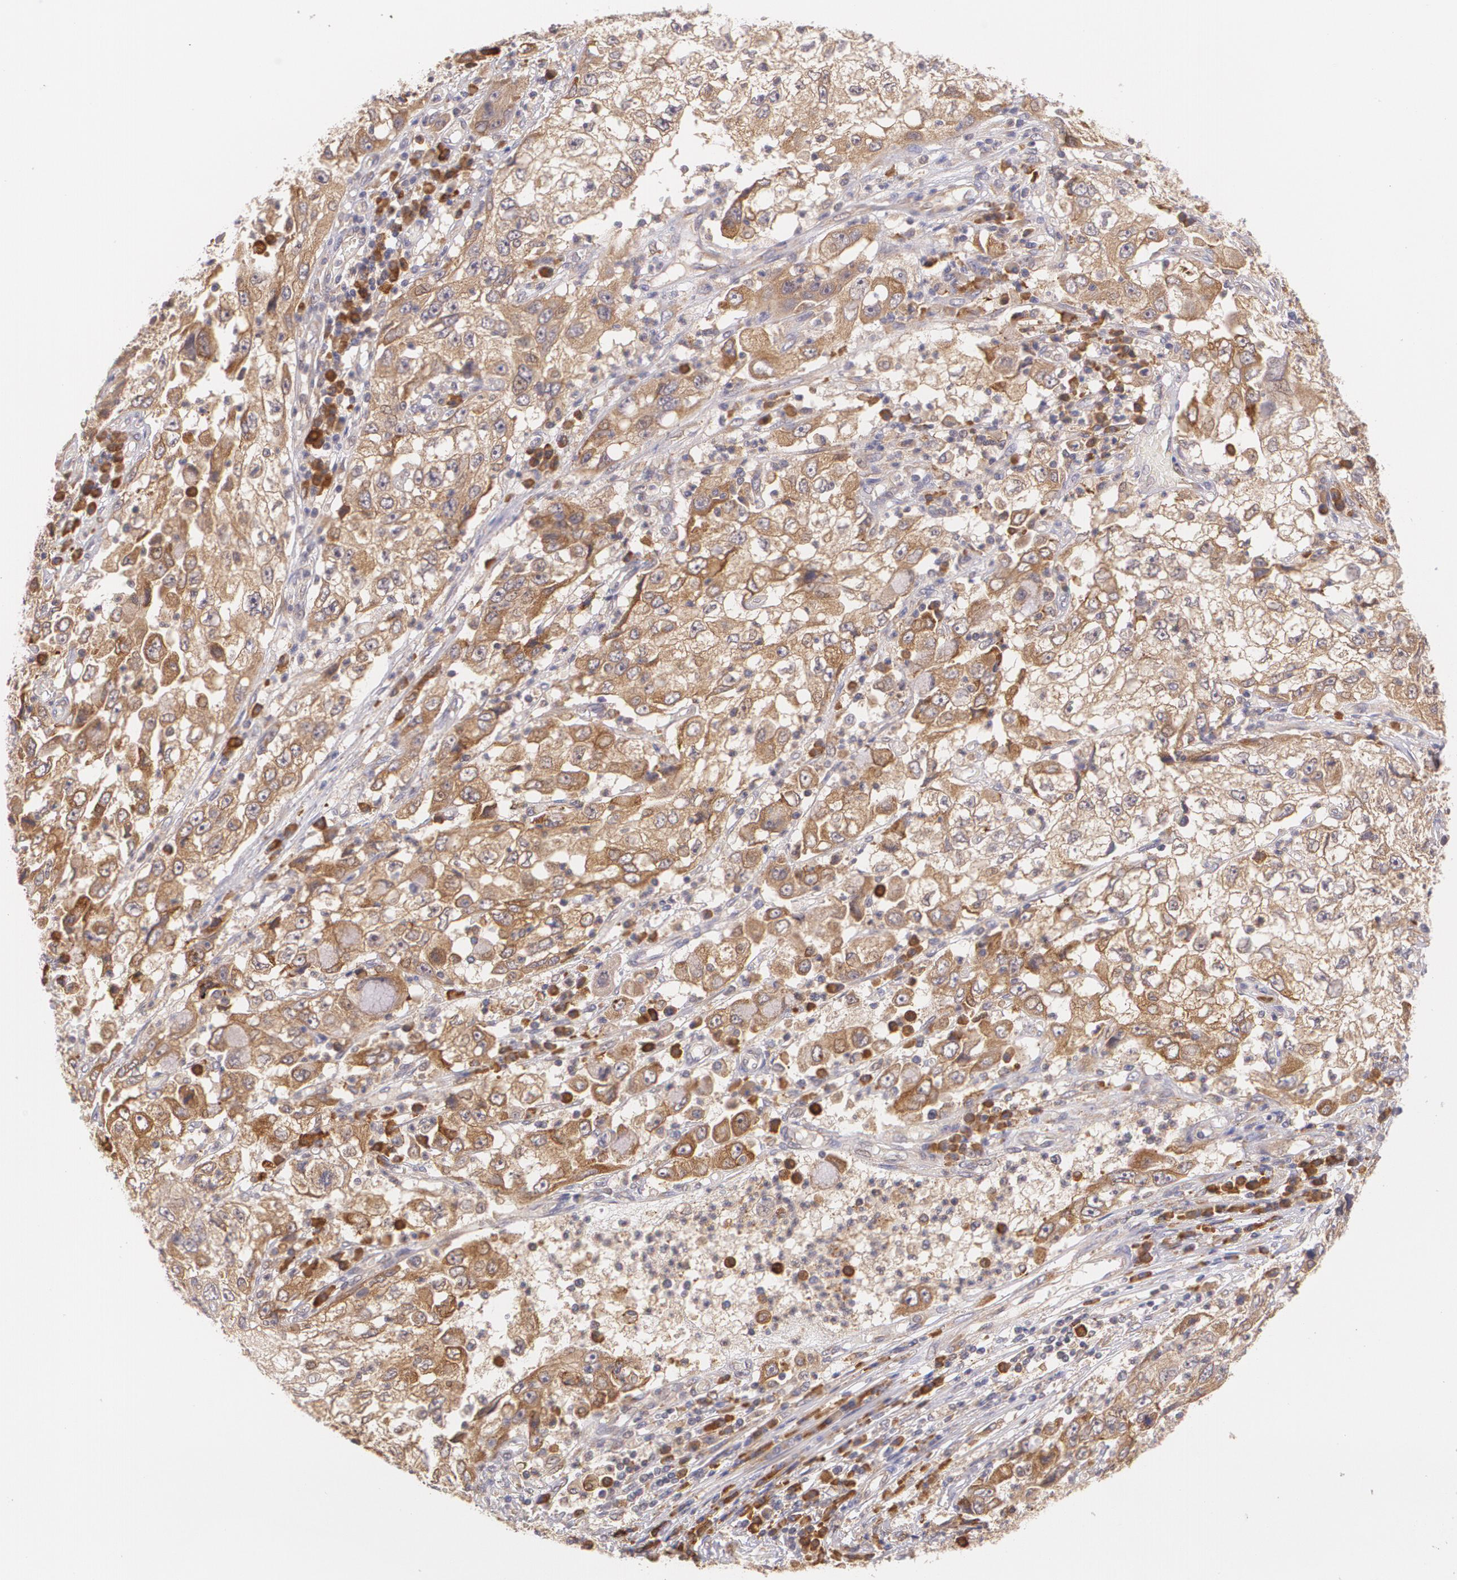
{"staining": {"intensity": "moderate", "quantity": ">75%", "location": "cytoplasmic/membranous"}, "tissue": "cervical cancer", "cell_type": "Tumor cells", "image_type": "cancer", "snomed": [{"axis": "morphology", "description": "Squamous cell carcinoma, NOS"}, {"axis": "topography", "description": "Cervix"}], "caption": "Immunohistochemical staining of human cervical cancer (squamous cell carcinoma) displays moderate cytoplasmic/membranous protein expression in approximately >75% of tumor cells.", "gene": "CCL17", "patient": {"sex": "female", "age": 36}}